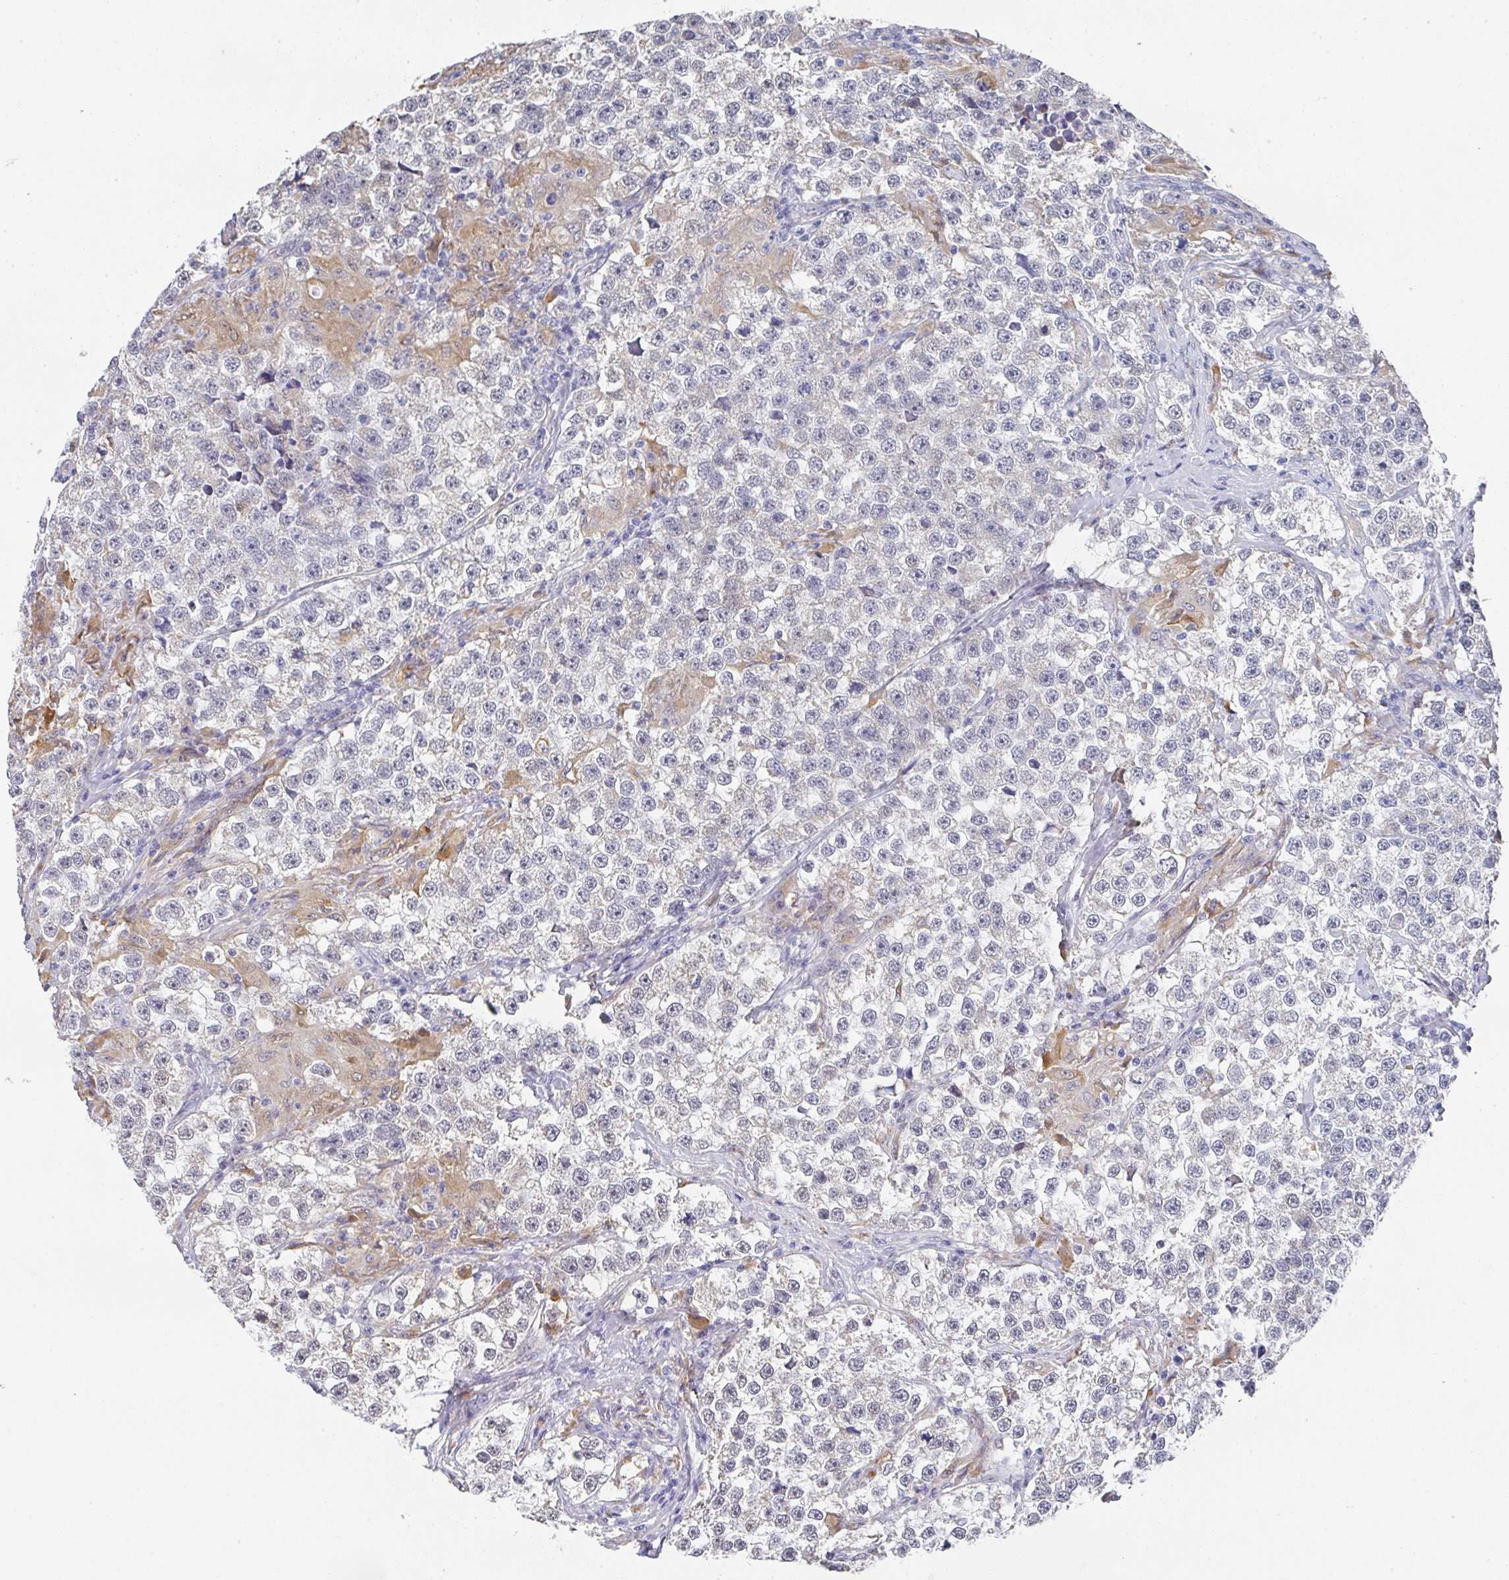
{"staining": {"intensity": "negative", "quantity": "none", "location": "none"}, "tissue": "testis cancer", "cell_type": "Tumor cells", "image_type": "cancer", "snomed": [{"axis": "morphology", "description": "Seminoma, NOS"}, {"axis": "topography", "description": "Testis"}], "caption": "High power microscopy histopathology image of an IHC image of seminoma (testis), revealing no significant expression in tumor cells.", "gene": "NCF1", "patient": {"sex": "male", "age": 46}}